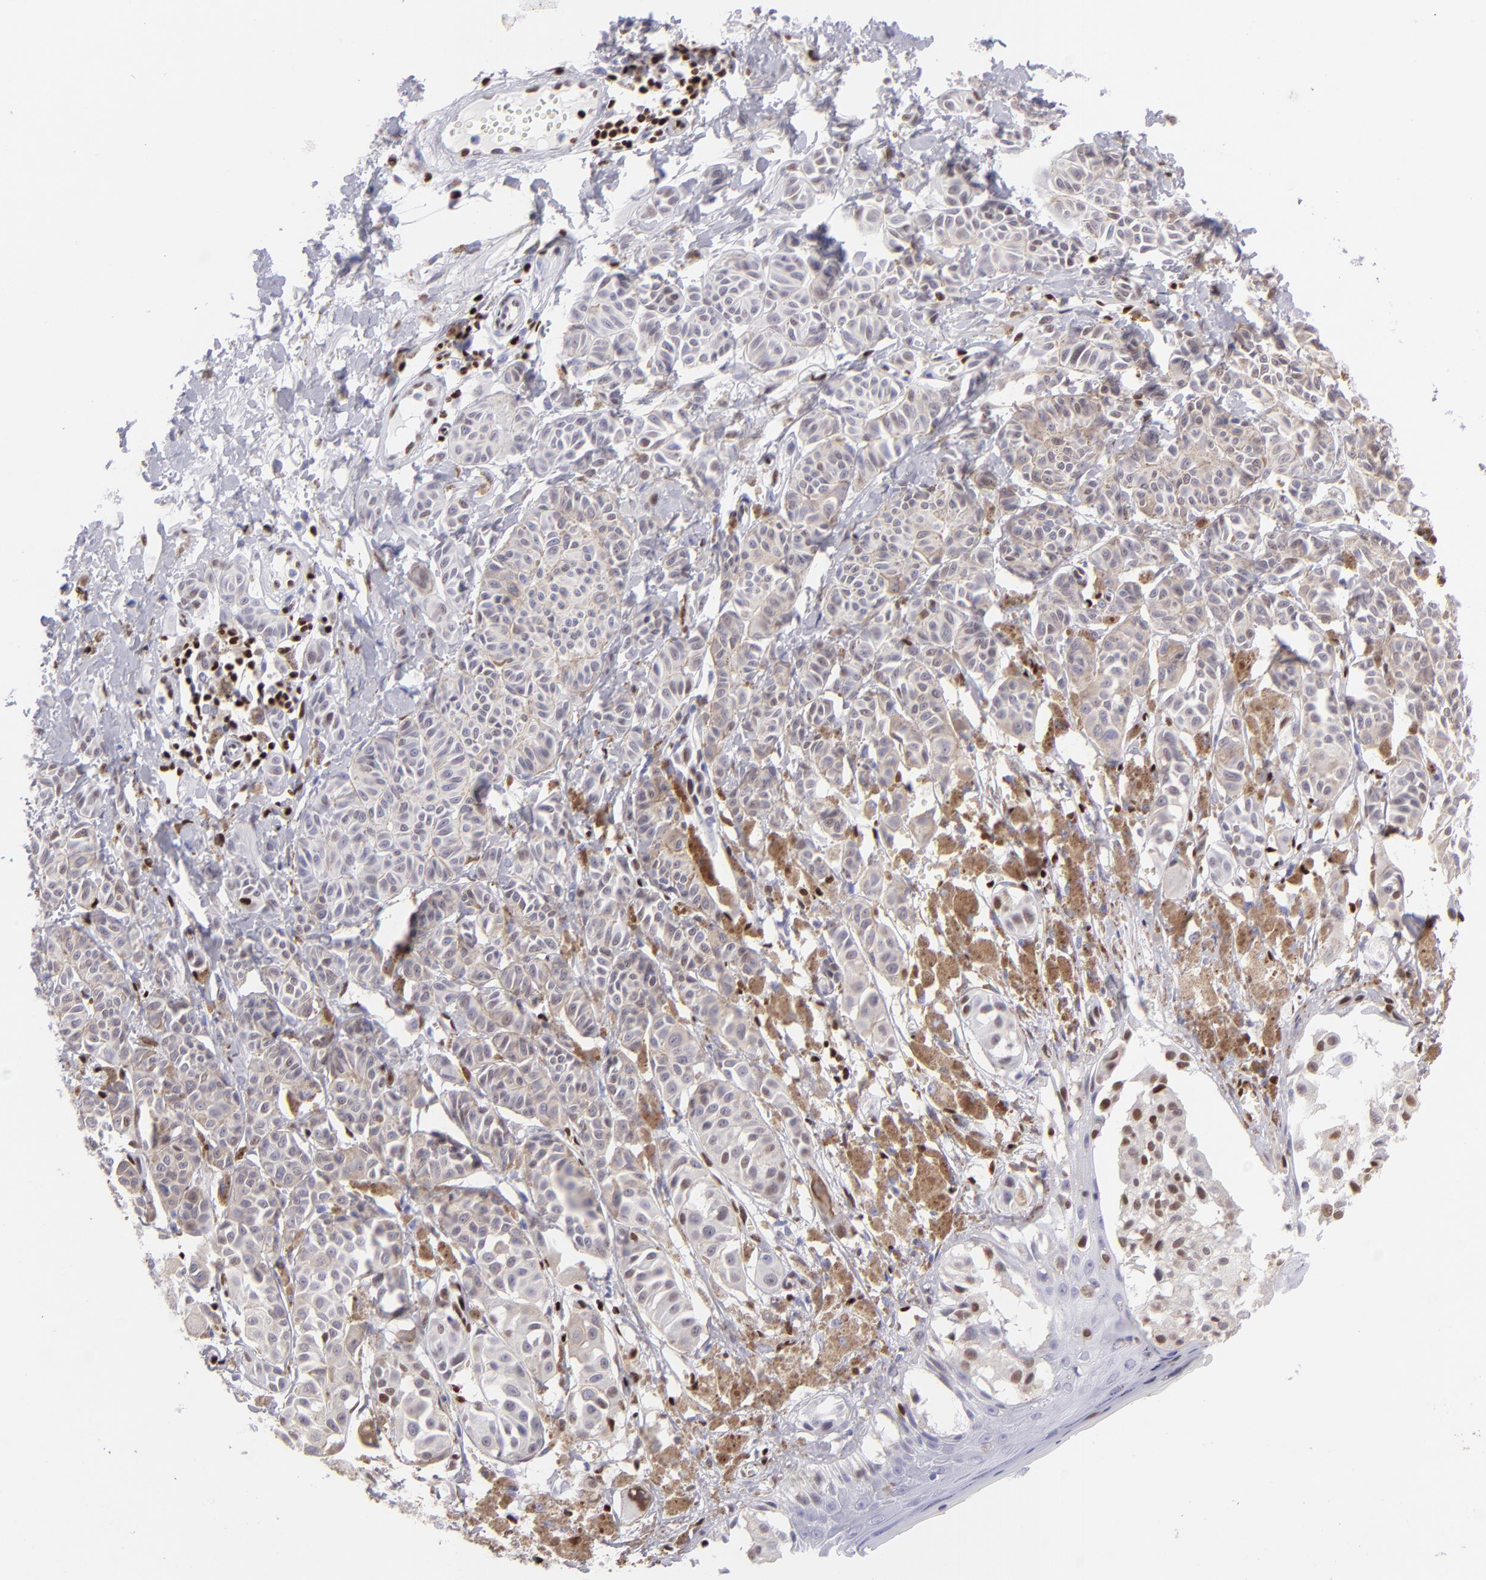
{"staining": {"intensity": "weak", "quantity": ">75%", "location": "cytoplasmic/membranous"}, "tissue": "melanoma", "cell_type": "Tumor cells", "image_type": "cancer", "snomed": [{"axis": "morphology", "description": "Malignant melanoma, NOS"}, {"axis": "topography", "description": "Skin"}], "caption": "High-magnification brightfield microscopy of melanoma stained with DAB (brown) and counterstained with hematoxylin (blue). tumor cells exhibit weak cytoplasmic/membranous expression is appreciated in about>75% of cells.", "gene": "ETS1", "patient": {"sex": "male", "age": 76}}